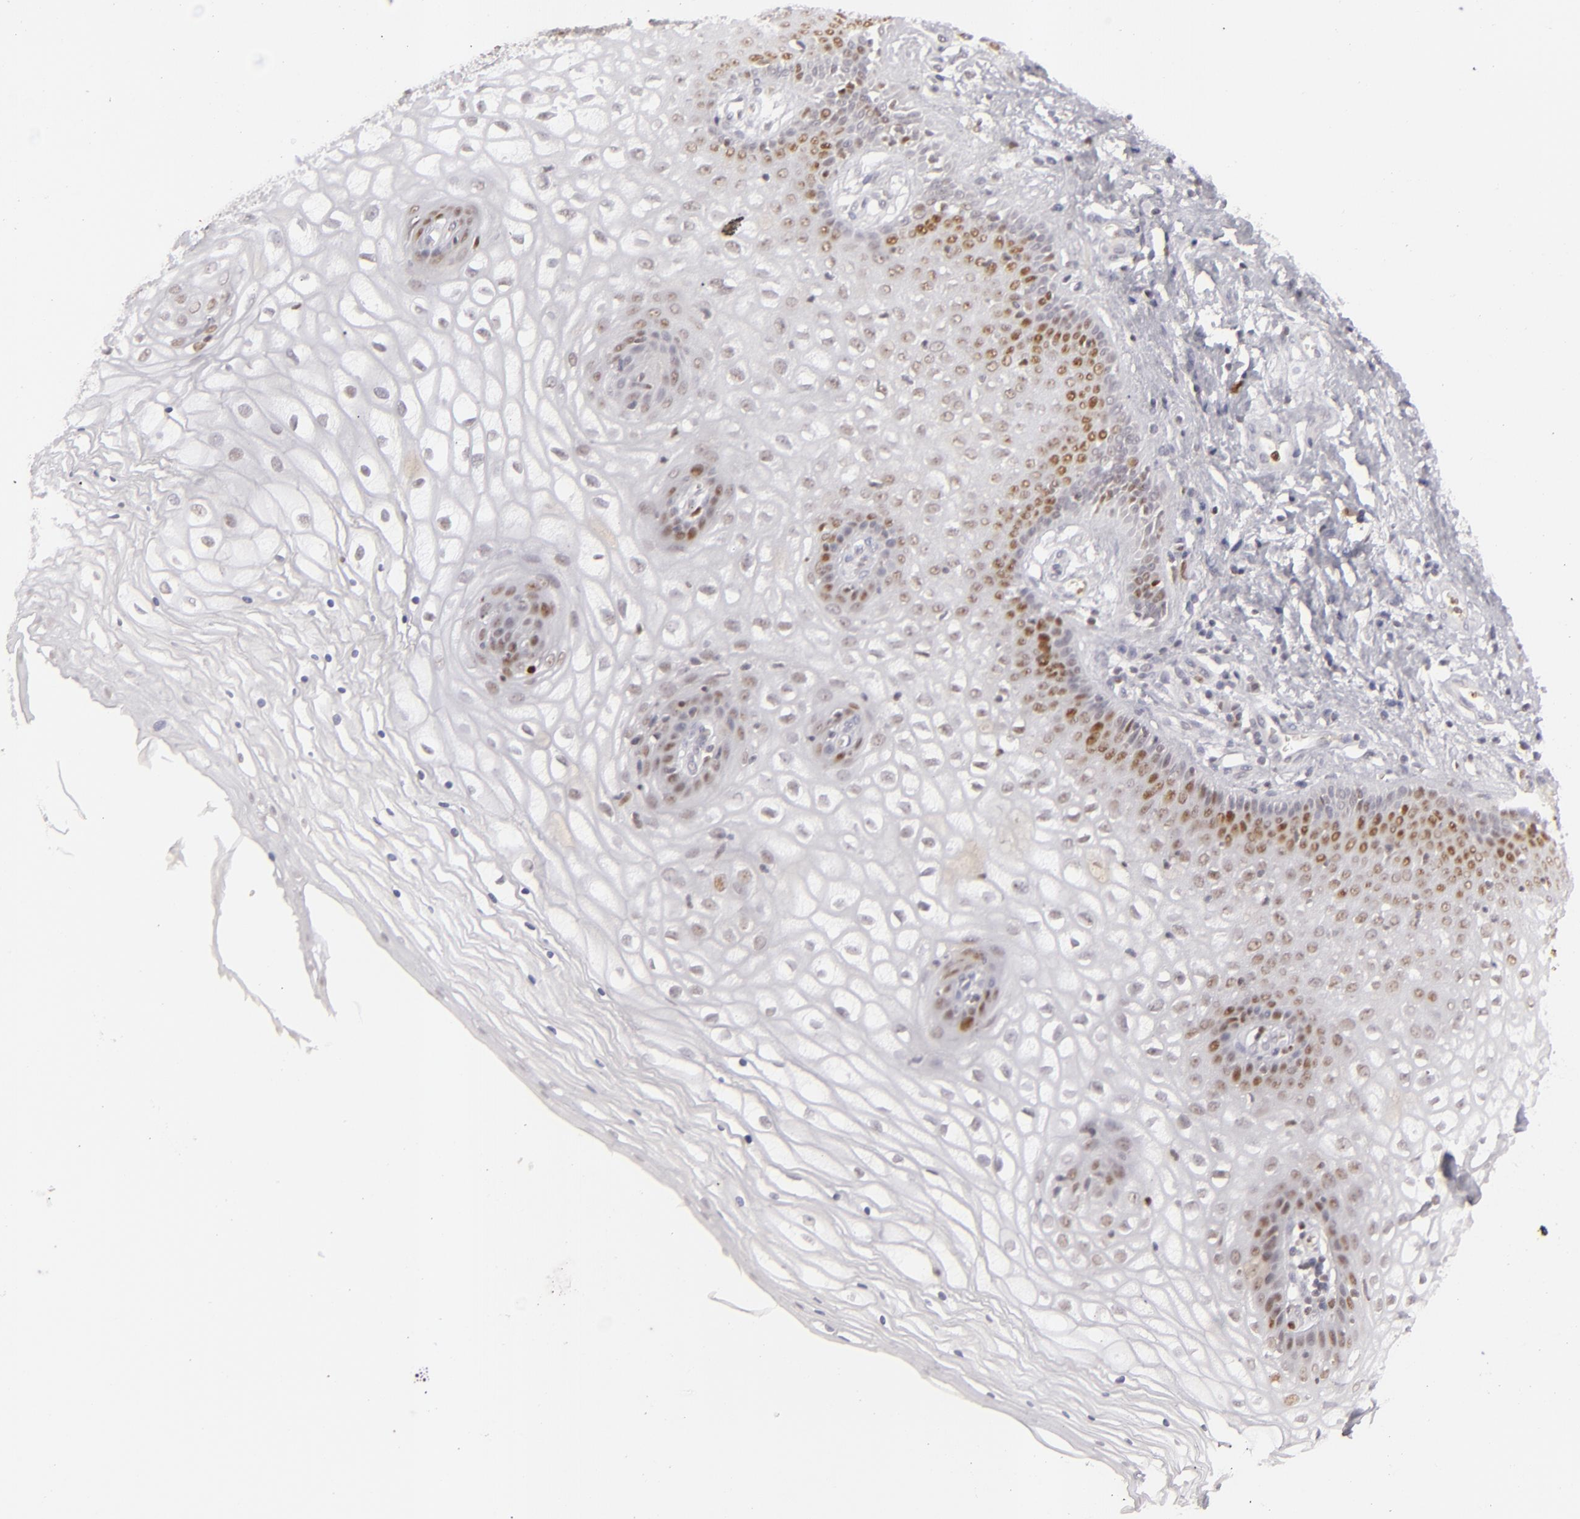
{"staining": {"intensity": "strong", "quantity": "25%-75%", "location": "nuclear"}, "tissue": "vagina", "cell_type": "Squamous epithelial cells", "image_type": "normal", "snomed": [{"axis": "morphology", "description": "Normal tissue, NOS"}, {"axis": "topography", "description": "Vagina"}], "caption": "Immunohistochemistry (IHC) (DAB) staining of unremarkable human vagina displays strong nuclear protein staining in about 25%-75% of squamous epithelial cells. (Stains: DAB in brown, nuclei in blue, Microscopy: brightfield microscopy at high magnification).", "gene": "FEN1", "patient": {"sex": "female", "age": 34}}